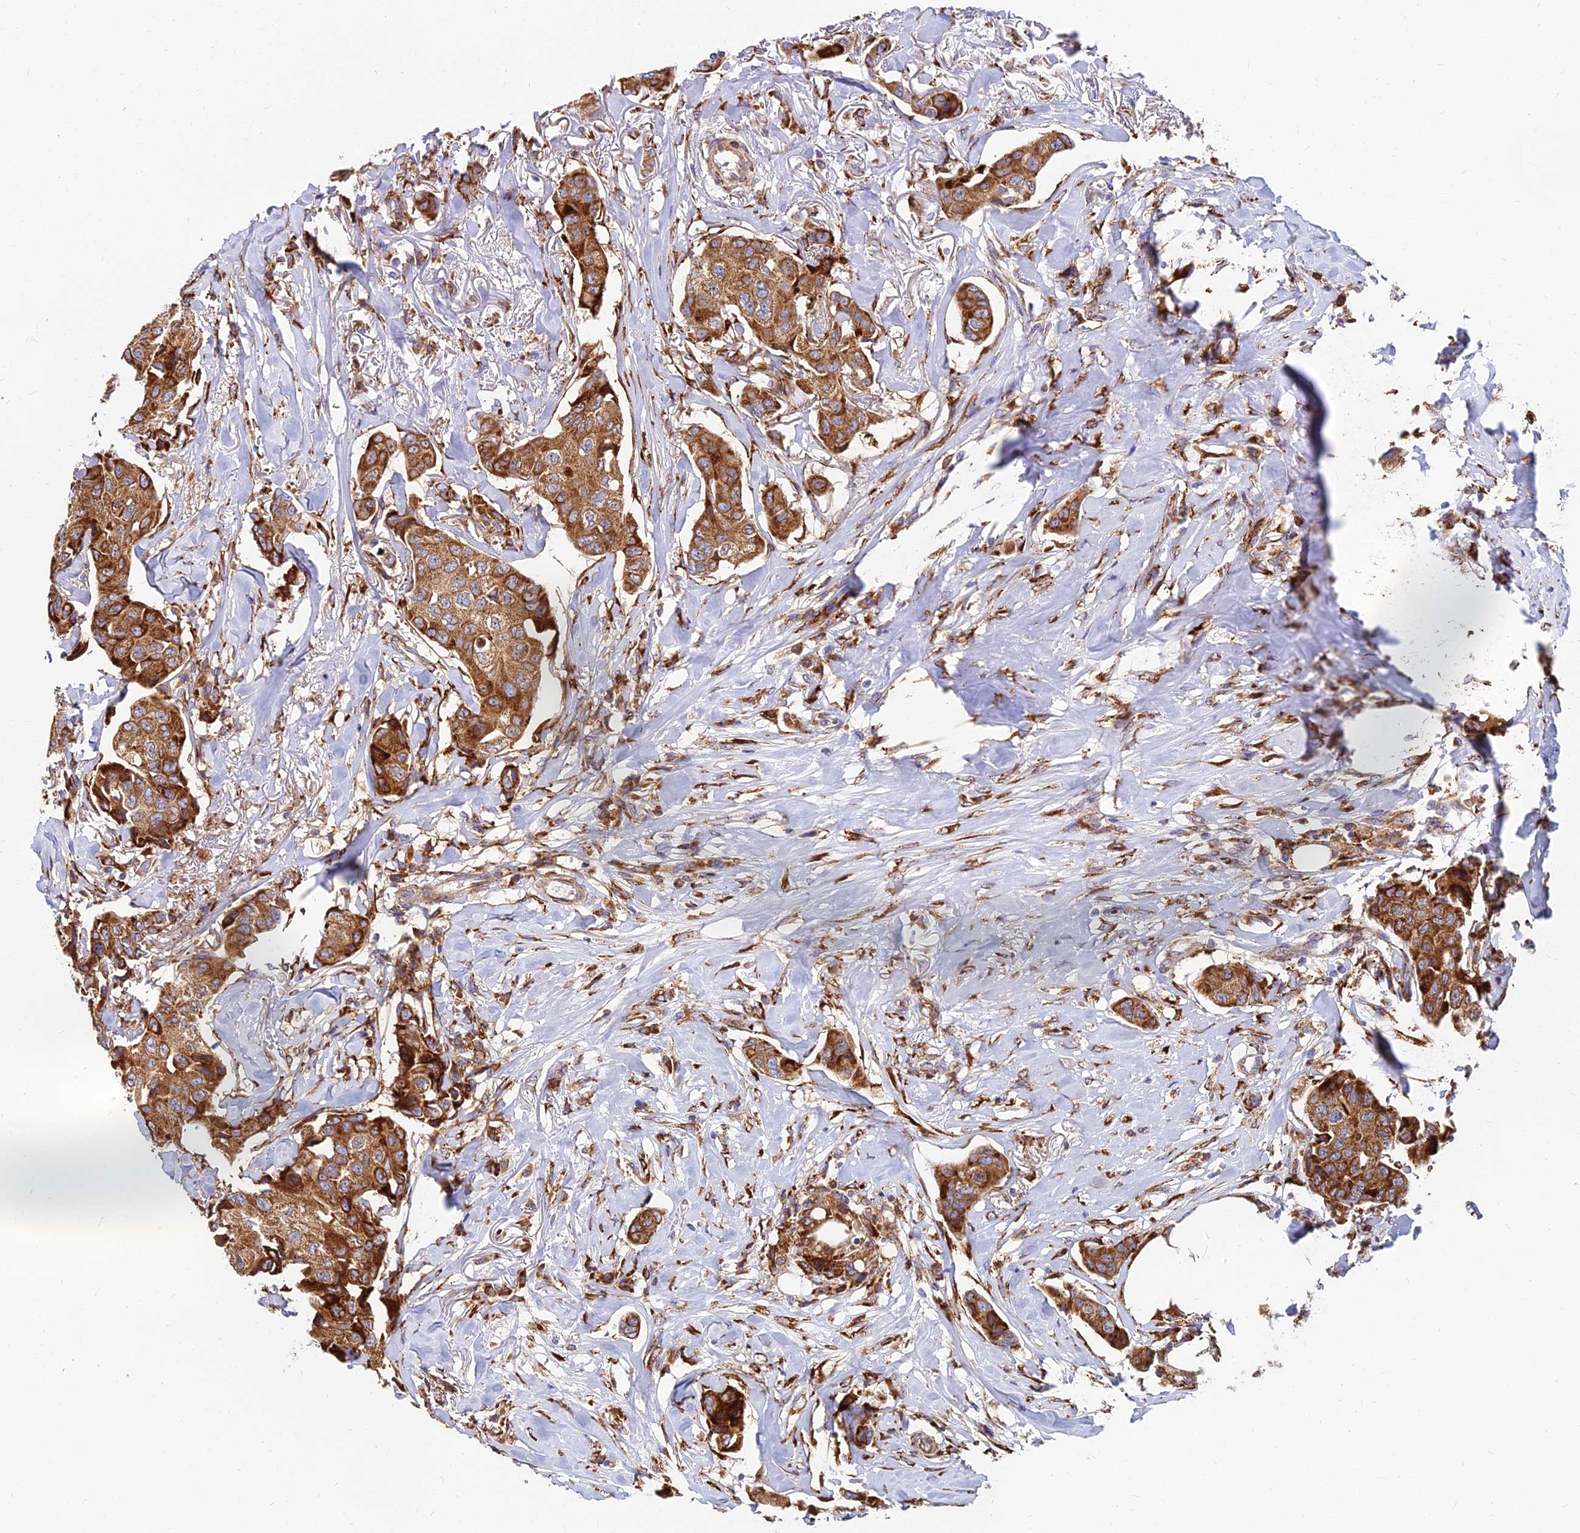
{"staining": {"intensity": "strong", "quantity": ">75%", "location": "cytoplasmic/membranous"}, "tissue": "breast cancer", "cell_type": "Tumor cells", "image_type": "cancer", "snomed": [{"axis": "morphology", "description": "Duct carcinoma"}, {"axis": "topography", "description": "Breast"}], "caption": "A brown stain labels strong cytoplasmic/membranous positivity of a protein in human intraductal carcinoma (breast) tumor cells. (Brightfield microscopy of DAB IHC at high magnification).", "gene": "CCT6B", "patient": {"sex": "female", "age": 80}}